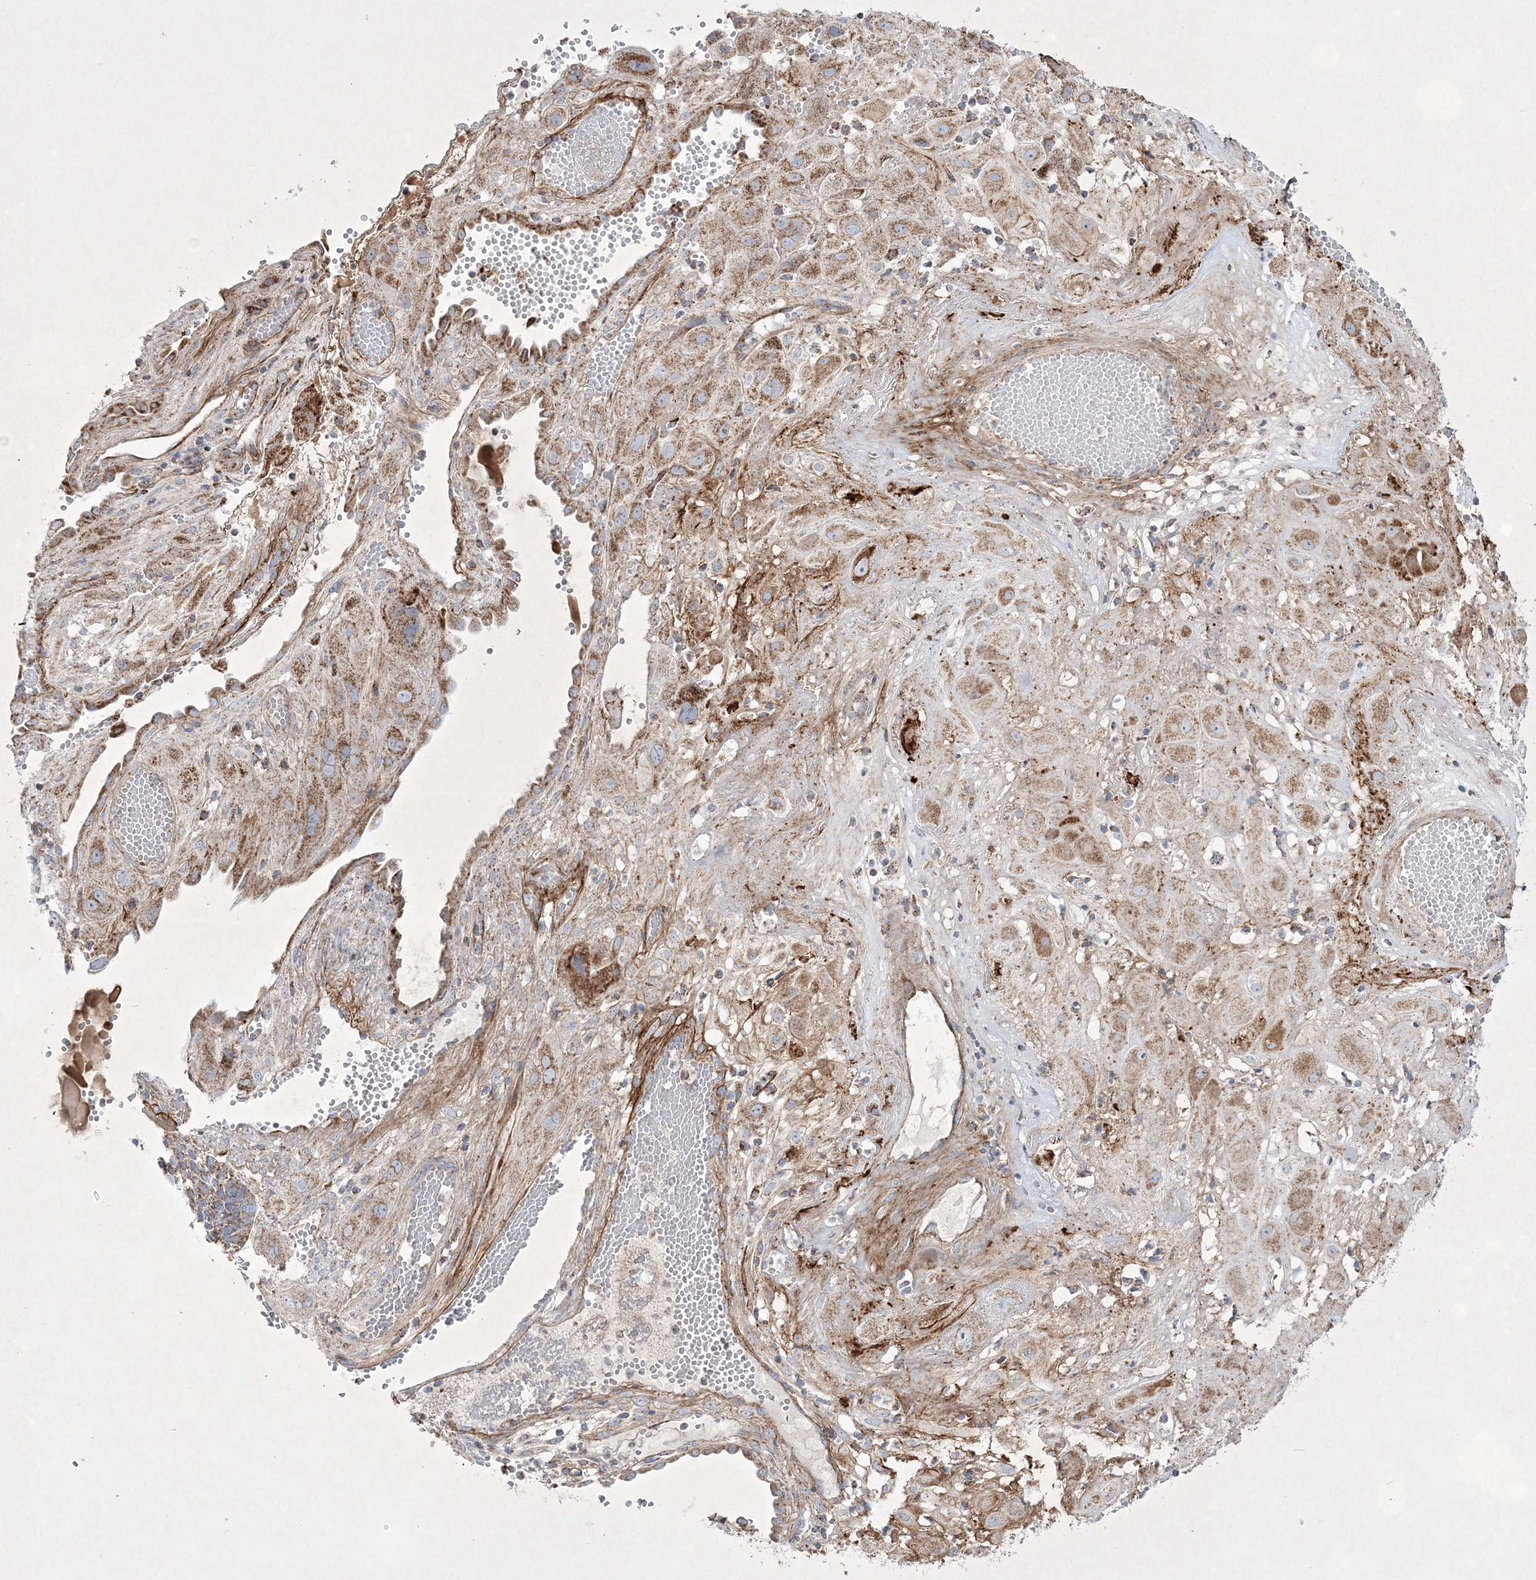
{"staining": {"intensity": "moderate", "quantity": ">75%", "location": "cytoplasmic/membranous"}, "tissue": "cervical cancer", "cell_type": "Tumor cells", "image_type": "cancer", "snomed": [{"axis": "morphology", "description": "Squamous cell carcinoma, NOS"}, {"axis": "topography", "description": "Cervix"}], "caption": "There is medium levels of moderate cytoplasmic/membranous positivity in tumor cells of squamous cell carcinoma (cervical), as demonstrated by immunohistochemical staining (brown color).", "gene": "RICTOR", "patient": {"sex": "female", "age": 34}}